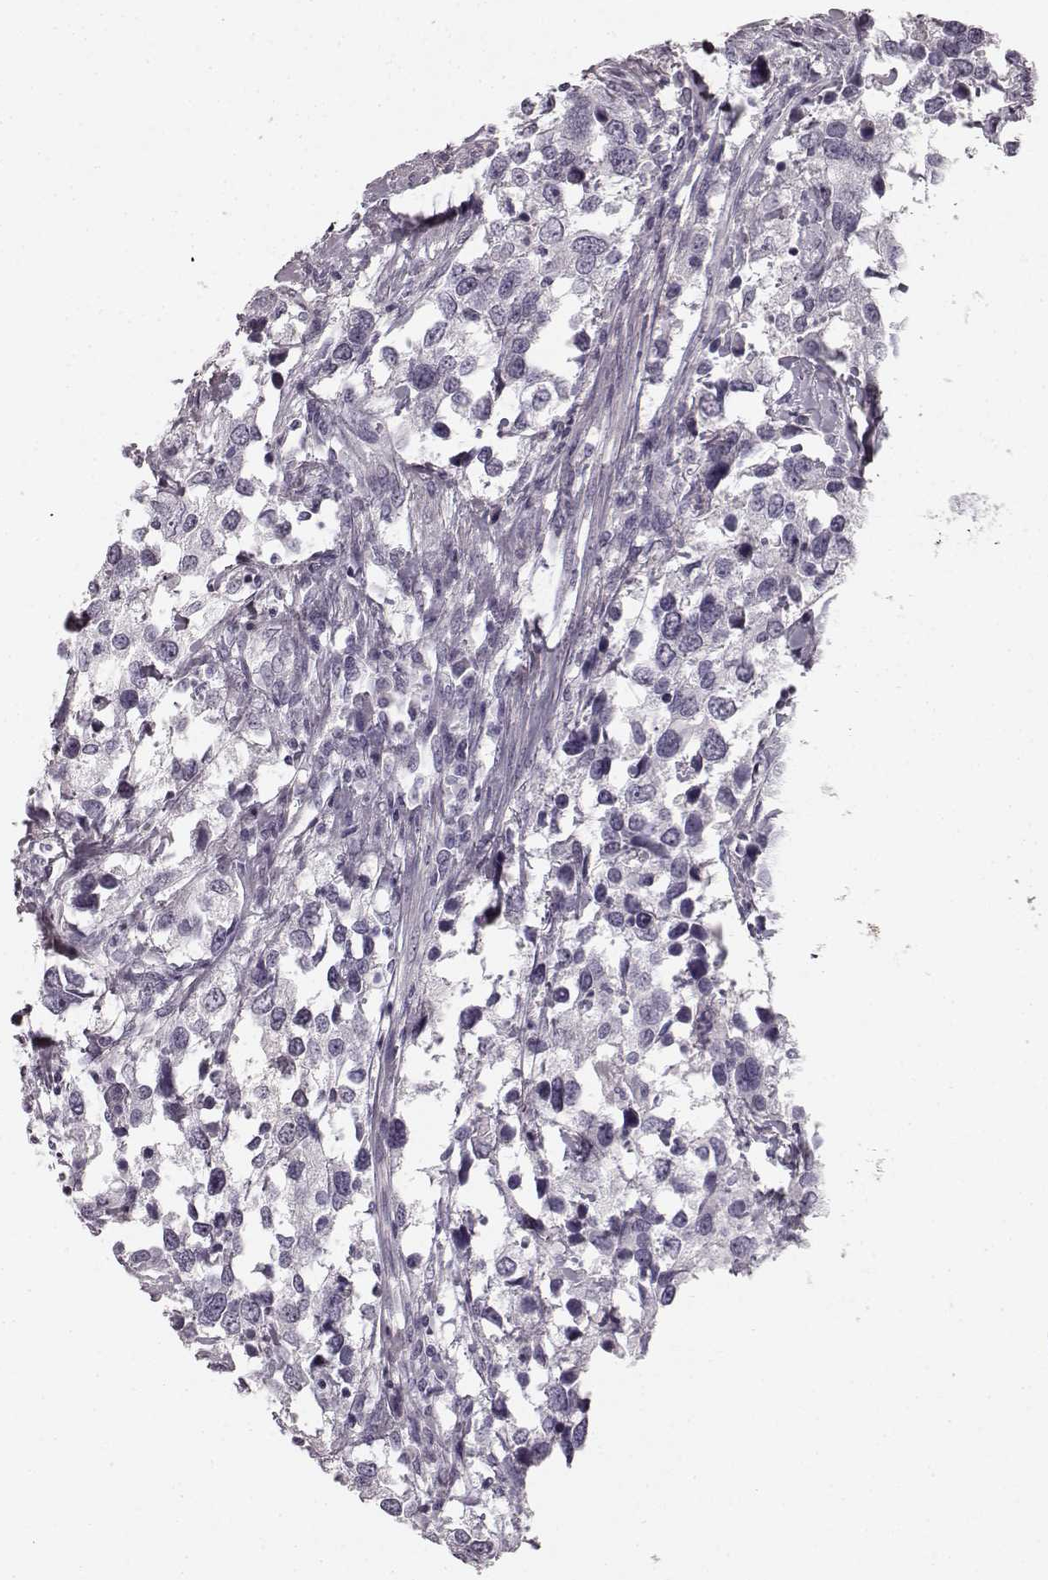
{"staining": {"intensity": "negative", "quantity": "none", "location": "none"}, "tissue": "urothelial cancer", "cell_type": "Tumor cells", "image_type": "cancer", "snomed": [{"axis": "morphology", "description": "Urothelial carcinoma, NOS"}, {"axis": "morphology", "description": "Urothelial carcinoma, High grade"}, {"axis": "topography", "description": "Urinary bladder"}], "caption": "Tumor cells are negative for brown protein staining in transitional cell carcinoma. Nuclei are stained in blue.", "gene": "TMPRSS15", "patient": {"sex": "male", "age": 63}}